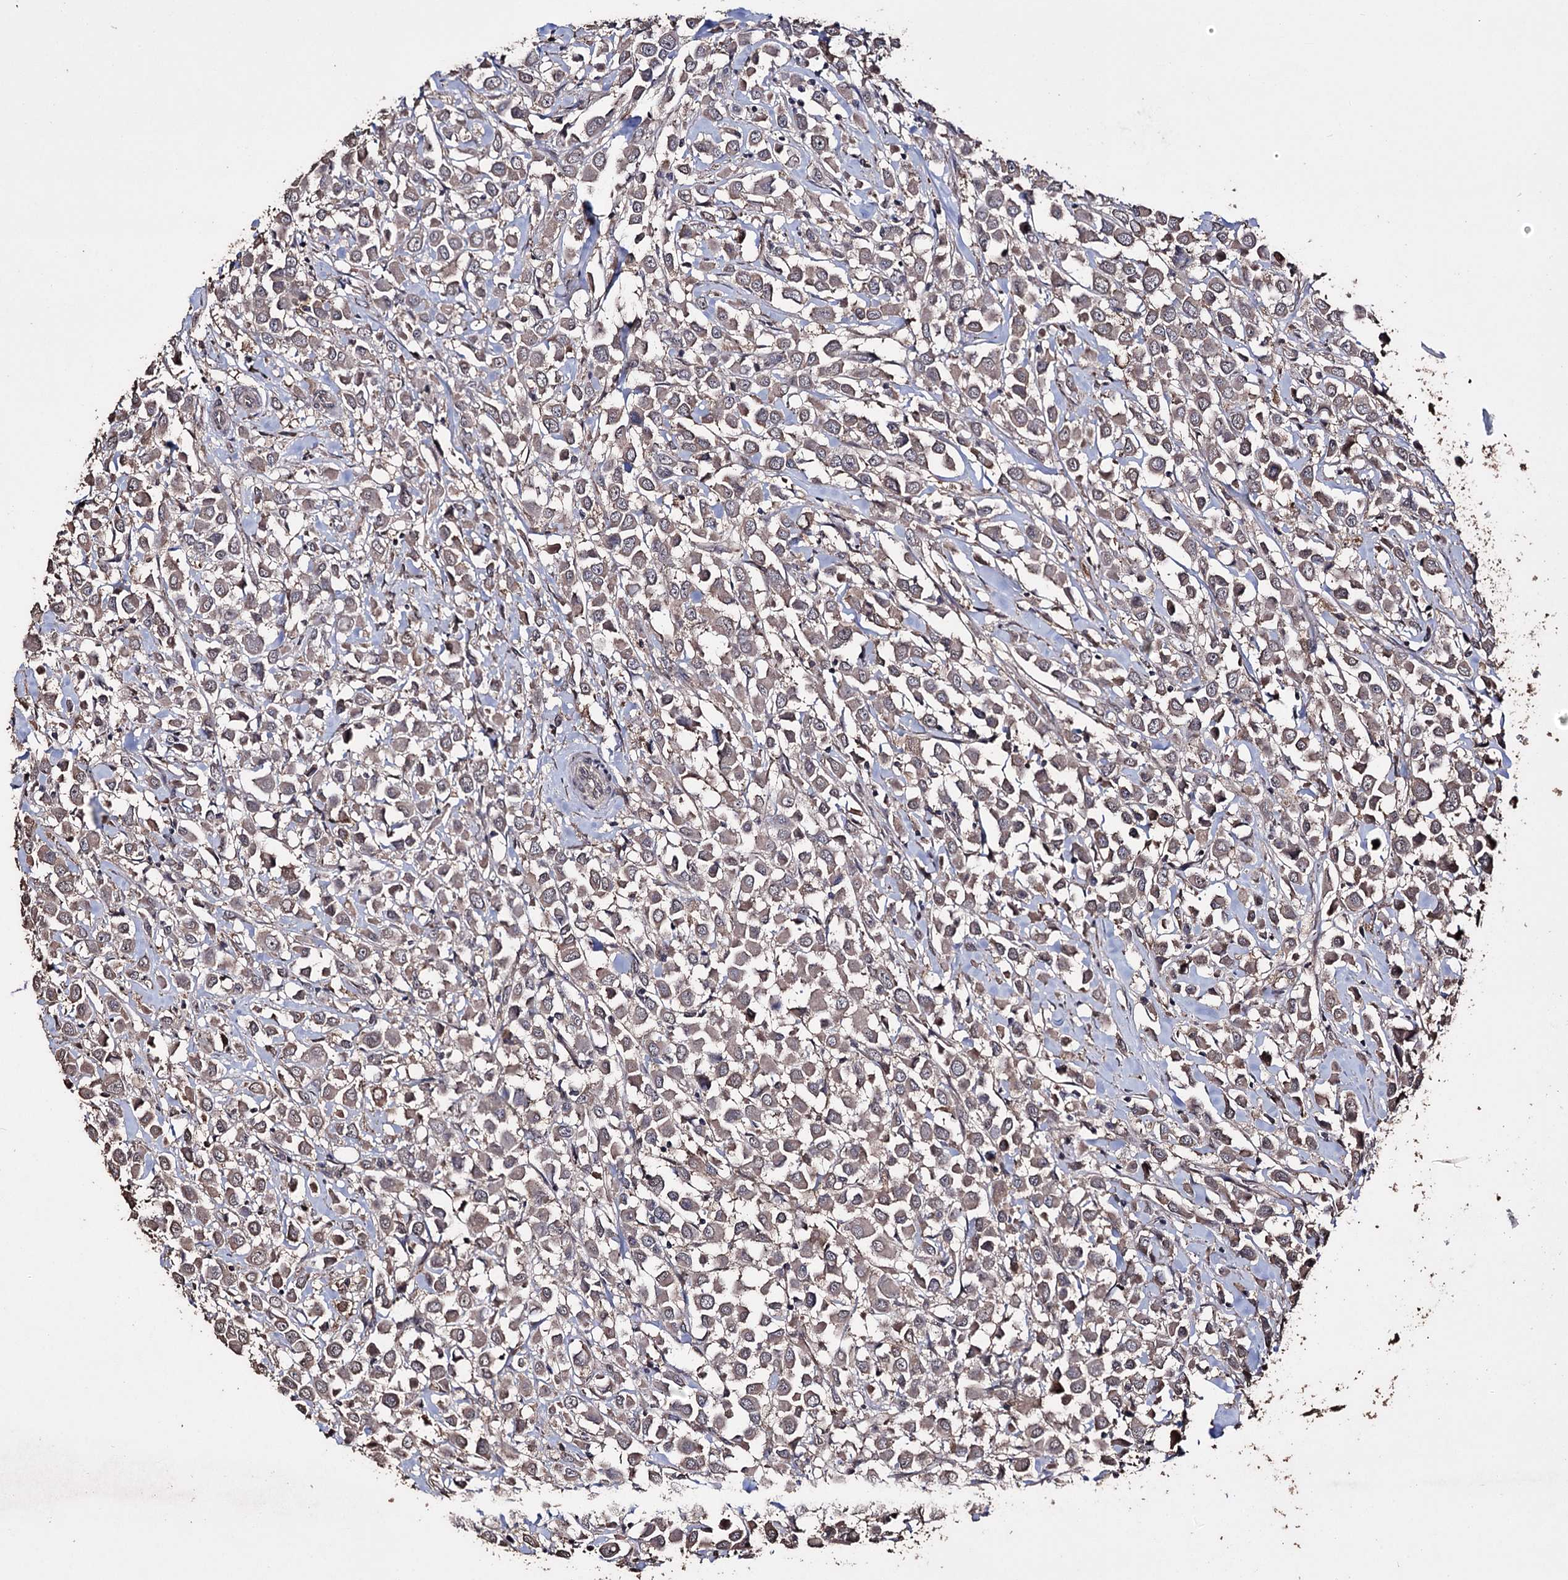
{"staining": {"intensity": "weak", "quantity": ">75%", "location": "cytoplasmic/membranous"}, "tissue": "breast cancer", "cell_type": "Tumor cells", "image_type": "cancer", "snomed": [{"axis": "morphology", "description": "Duct carcinoma"}, {"axis": "topography", "description": "Breast"}], "caption": "A high-resolution image shows IHC staining of breast cancer, which demonstrates weak cytoplasmic/membranous expression in approximately >75% of tumor cells.", "gene": "ZNF662", "patient": {"sex": "female", "age": 61}}